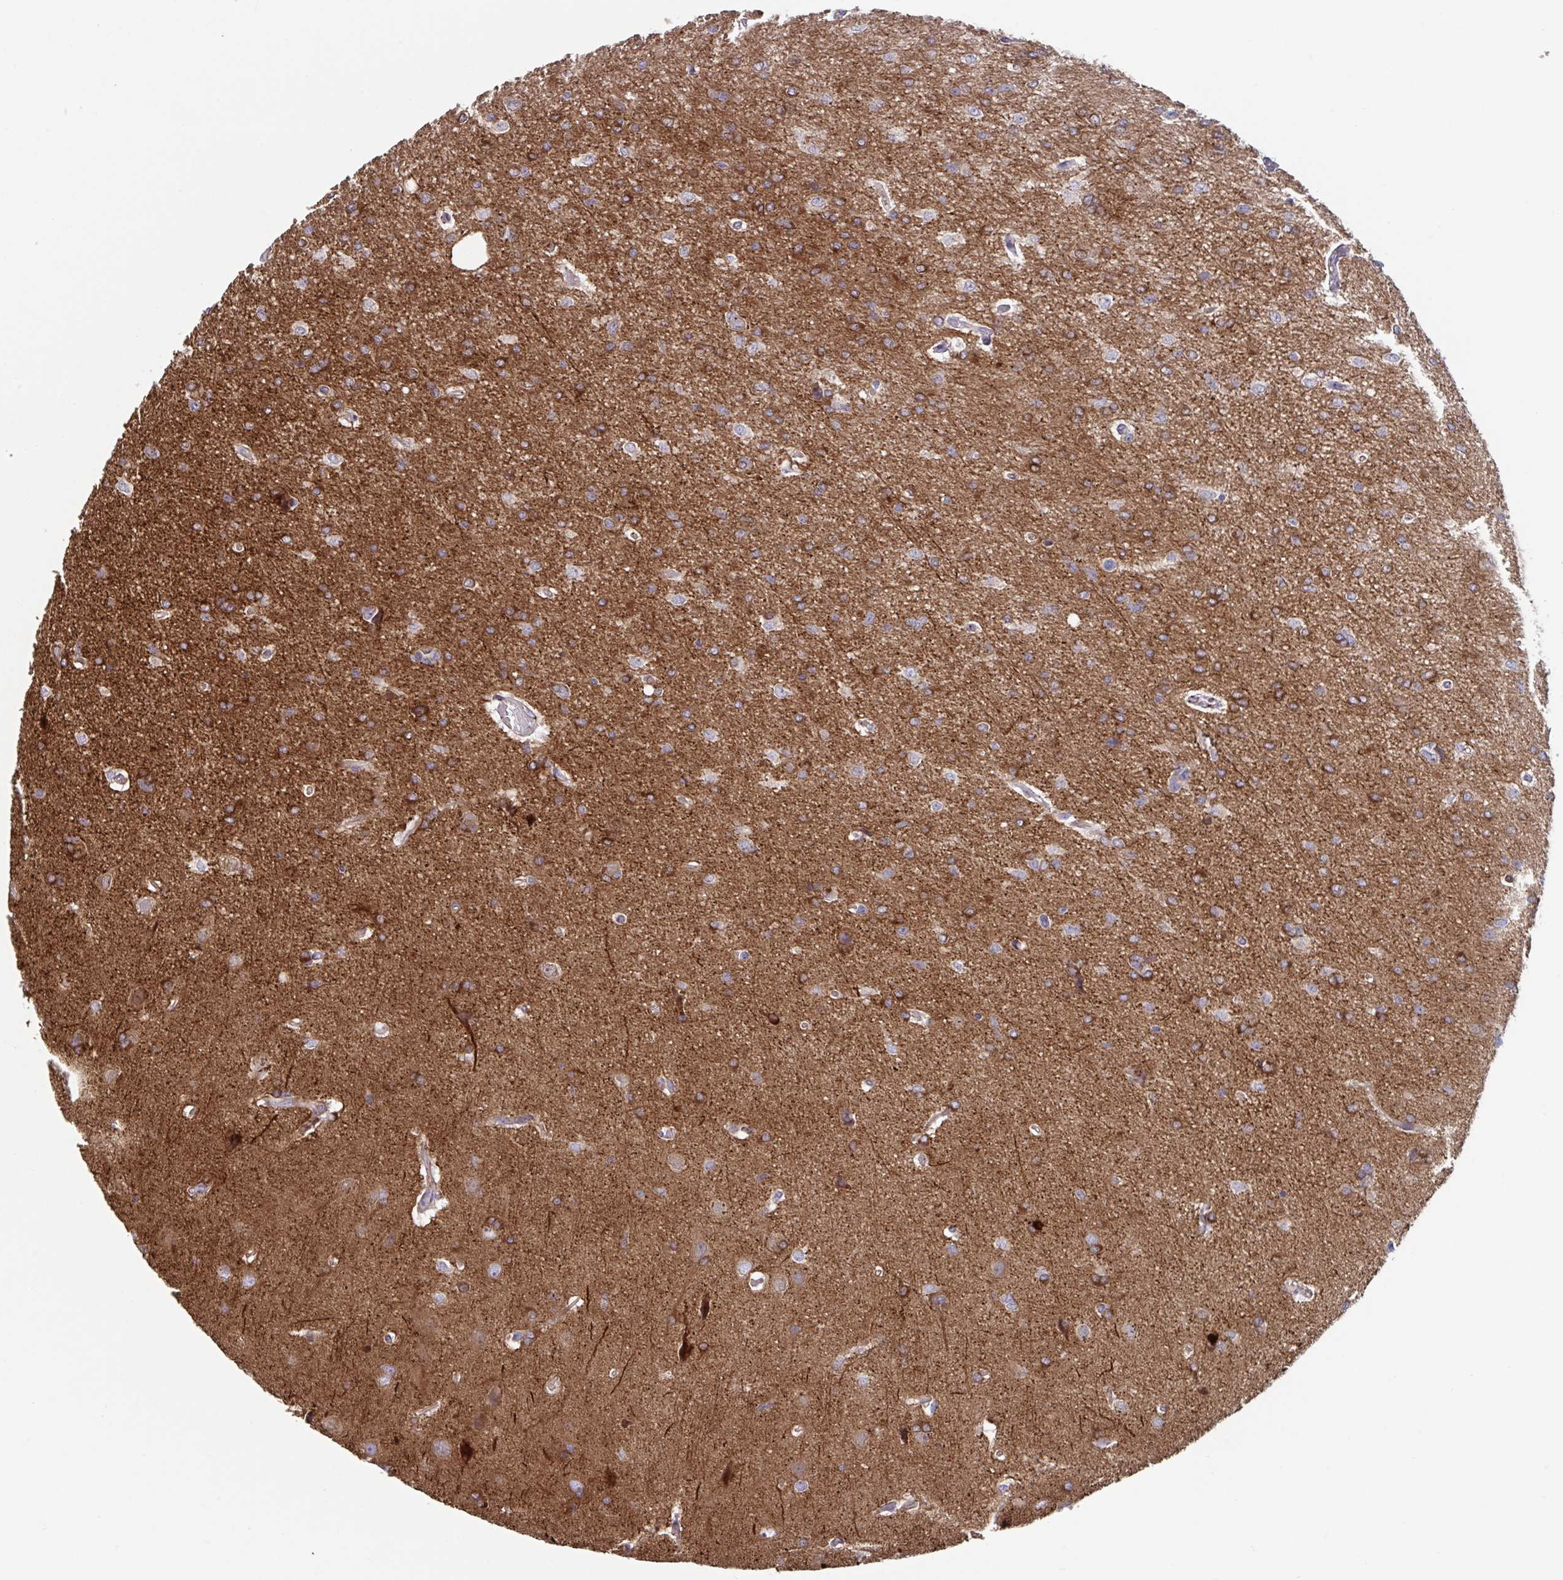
{"staining": {"intensity": "moderate", "quantity": "<25%", "location": "cytoplasmic/membranous"}, "tissue": "glioma", "cell_type": "Tumor cells", "image_type": "cancer", "snomed": [{"axis": "morphology", "description": "Glioma, malignant, Low grade"}, {"axis": "topography", "description": "Brain"}], "caption": "IHC image of neoplastic tissue: malignant low-grade glioma stained using immunohistochemistry (IHC) demonstrates low levels of moderate protein expression localized specifically in the cytoplasmic/membranous of tumor cells, appearing as a cytoplasmic/membranous brown color.", "gene": "TNFSF10", "patient": {"sex": "male", "age": 26}}